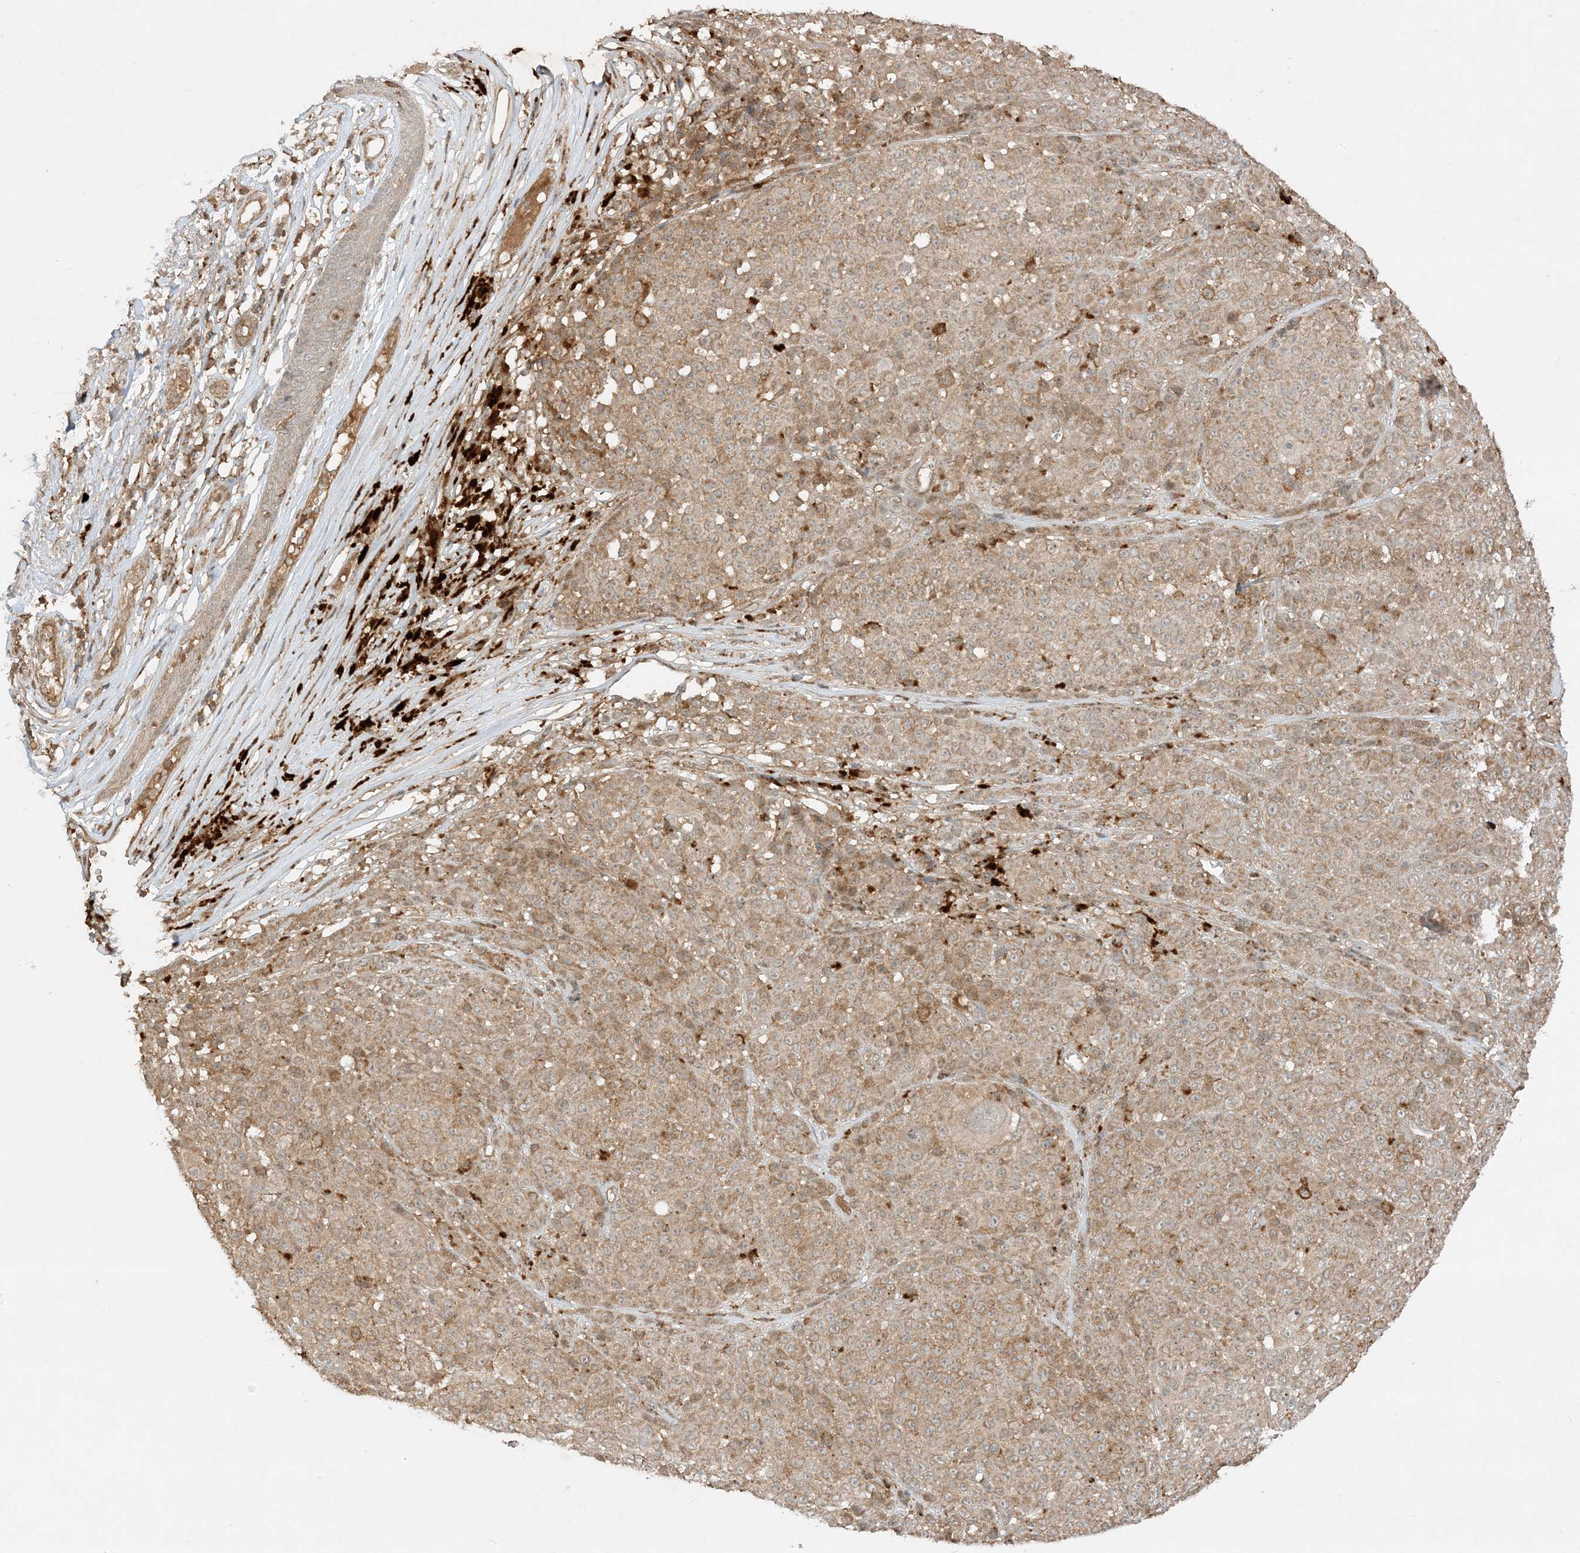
{"staining": {"intensity": "weak", "quantity": ">75%", "location": "cytoplasmic/membranous"}, "tissue": "melanoma", "cell_type": "Tumor cells", "image_type": "cancer", "snomed": [{"axis": "morphology", "description": "Malignant melanoma, NOS"}, {"axis": "topography", "description": "Skin"}], "caption": "Tumor cells exhibit low levels of weak cytoplasmic/membranous expression in about >75% of cells in human melanoma.", "gene": "XRN1", "patient": {"sex": "female", "age": 94}}